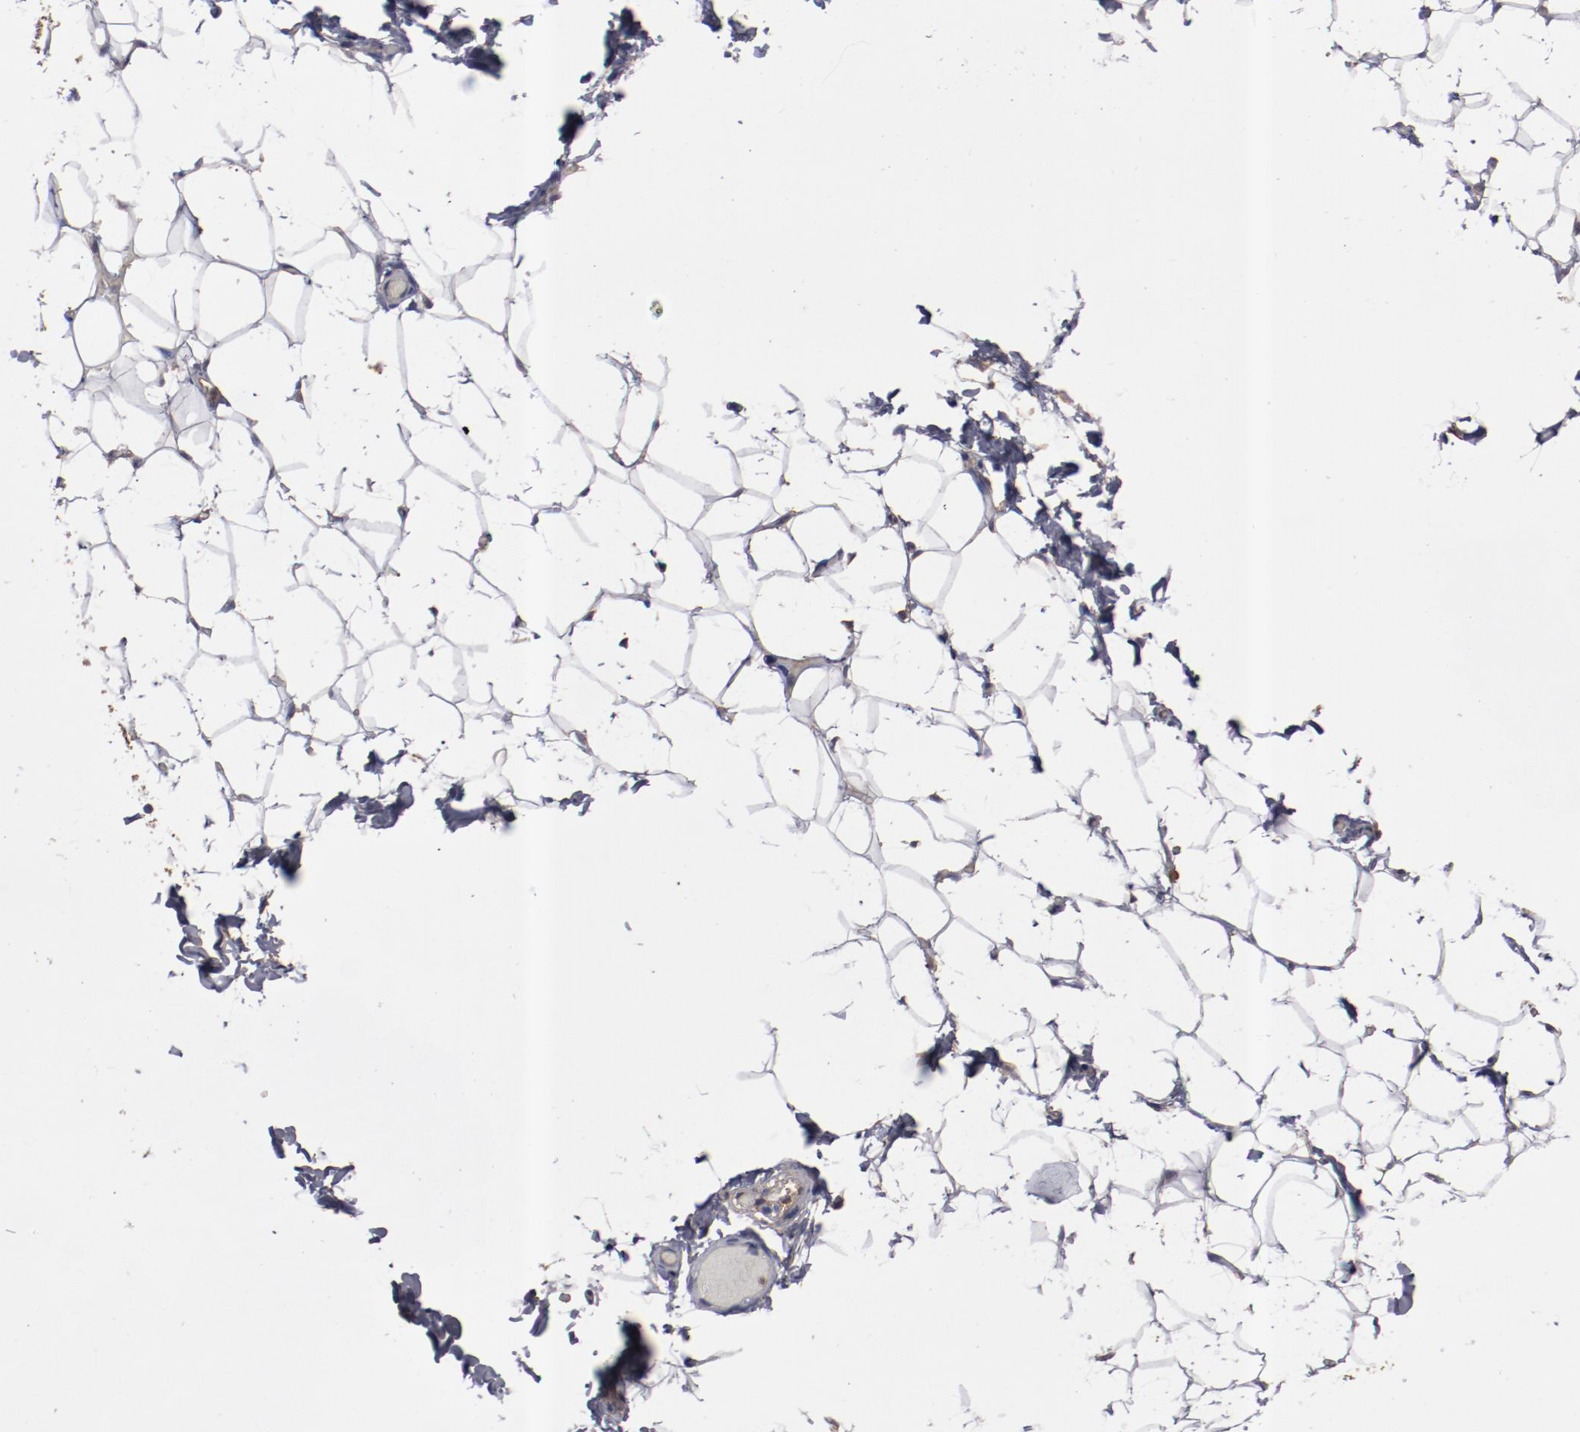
{"staining": {"intensity": "negative", "quantity": "none", "location": "none"}, "tissue": "adipose tissue", "cell_type": "Adipocytes", "image_type": "normal", "snomed": [{"axis": "morphology", "description": "Normal tissue, NOS"}, {"axis": "topography", "description": "Soft tissue"}], "caption": "High power microscopy histopathology image of an immunohistochemistry micrograph of benign adipose tissue, revealing no significant staining in adipocytes.", "gene": "DNAAF2", "patient": {"sex": "male", "age": 26}}